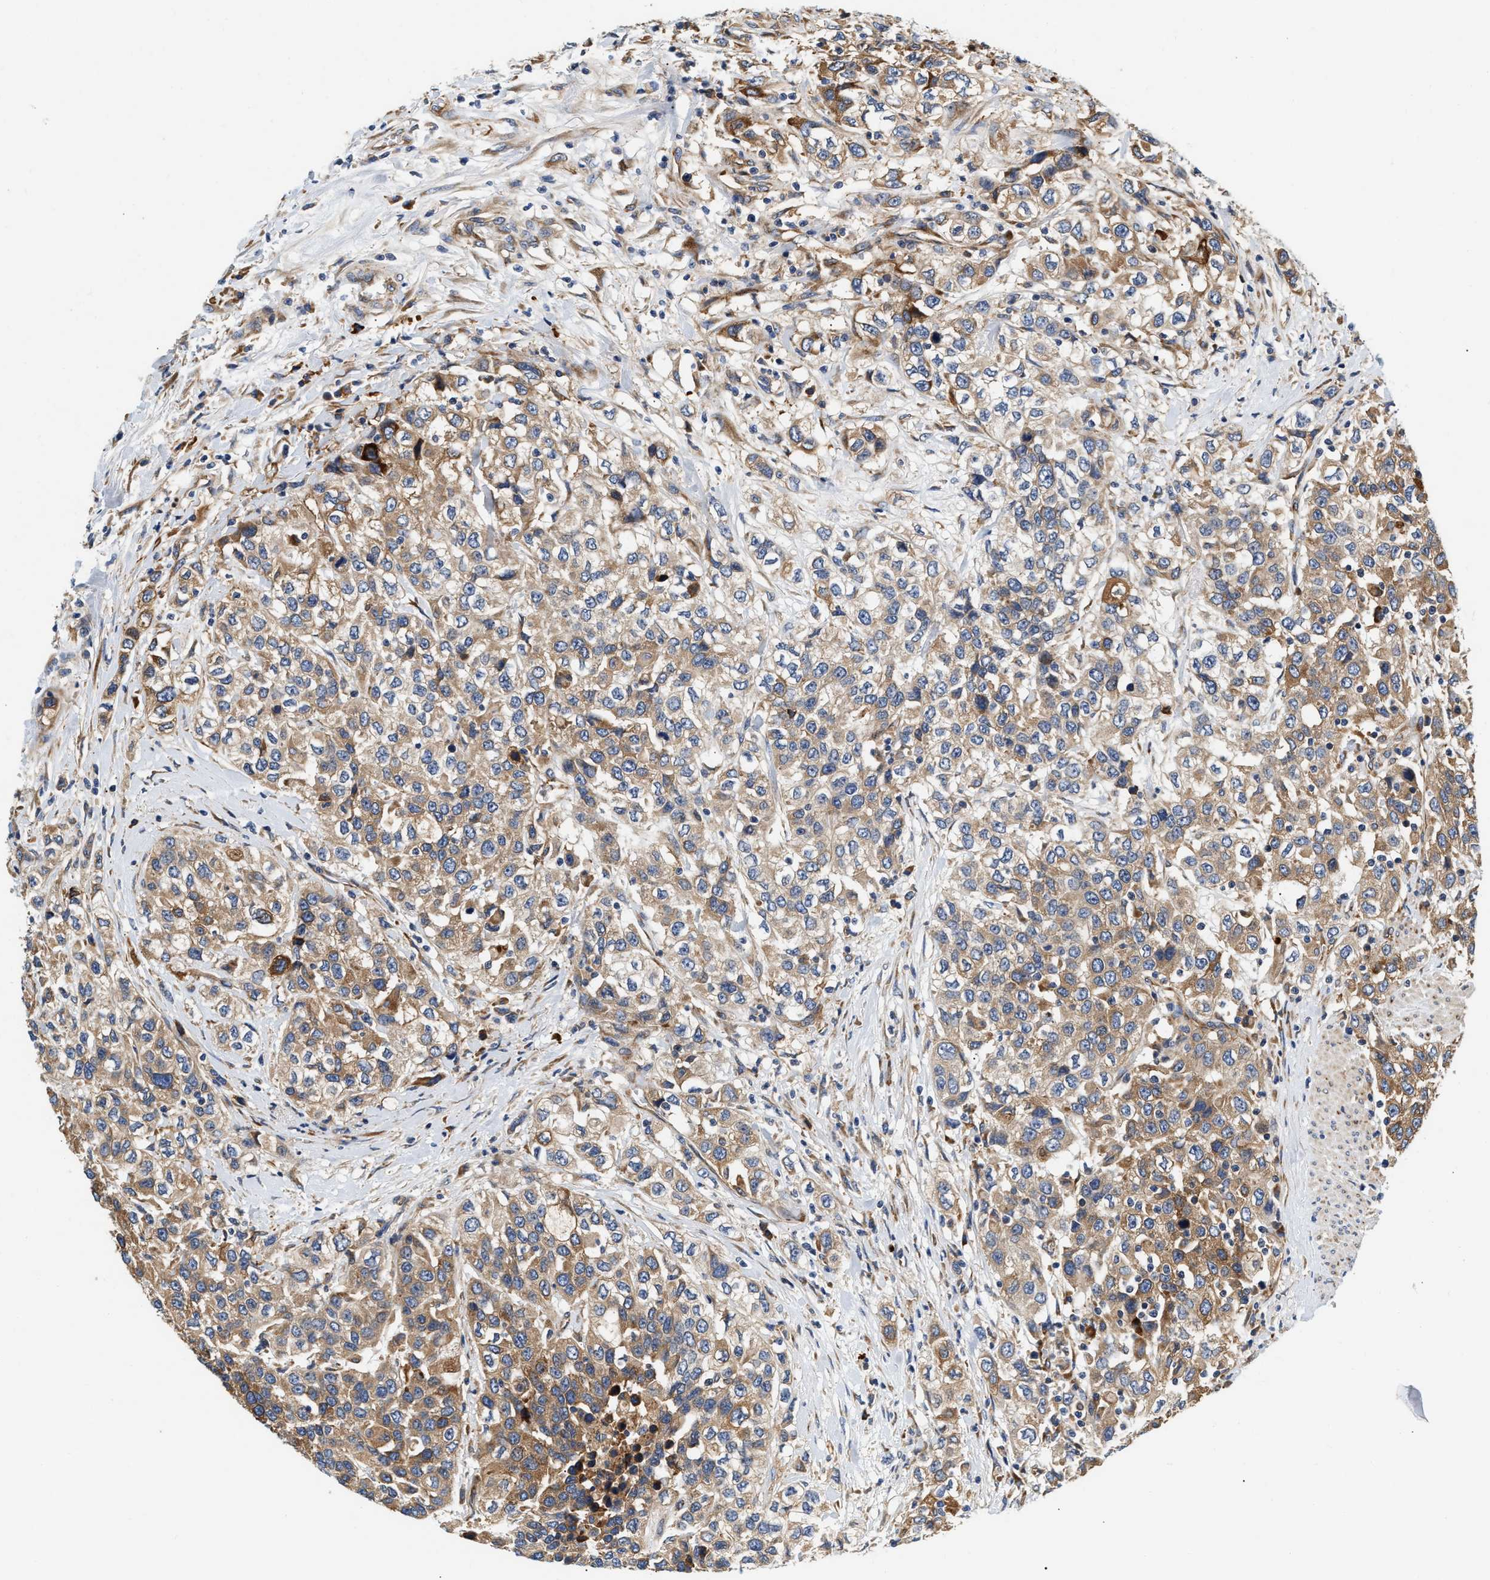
{"staining": {"intensity": "moderate", "quantity": ">75%", "location": "cytoplasmic/membranous"}, "tissue": "urothelial cancer", "cell_type": "Tumor cells", "image_type": "cancer", "snomed": [{"axis": "morphology", "description": "Urothelial carcinoma, High grade"}, {"axis": "topography", "description": "Urinary bladder"}], "caption": "Approximately >75% of tumor cells in urothelial cancer show moderate cytoplasmic/membranous protein positivity as visualized by brown immunohistochemical staining.", "gene": "IFT74", "patient": {"sex": "female", "age": 80}}